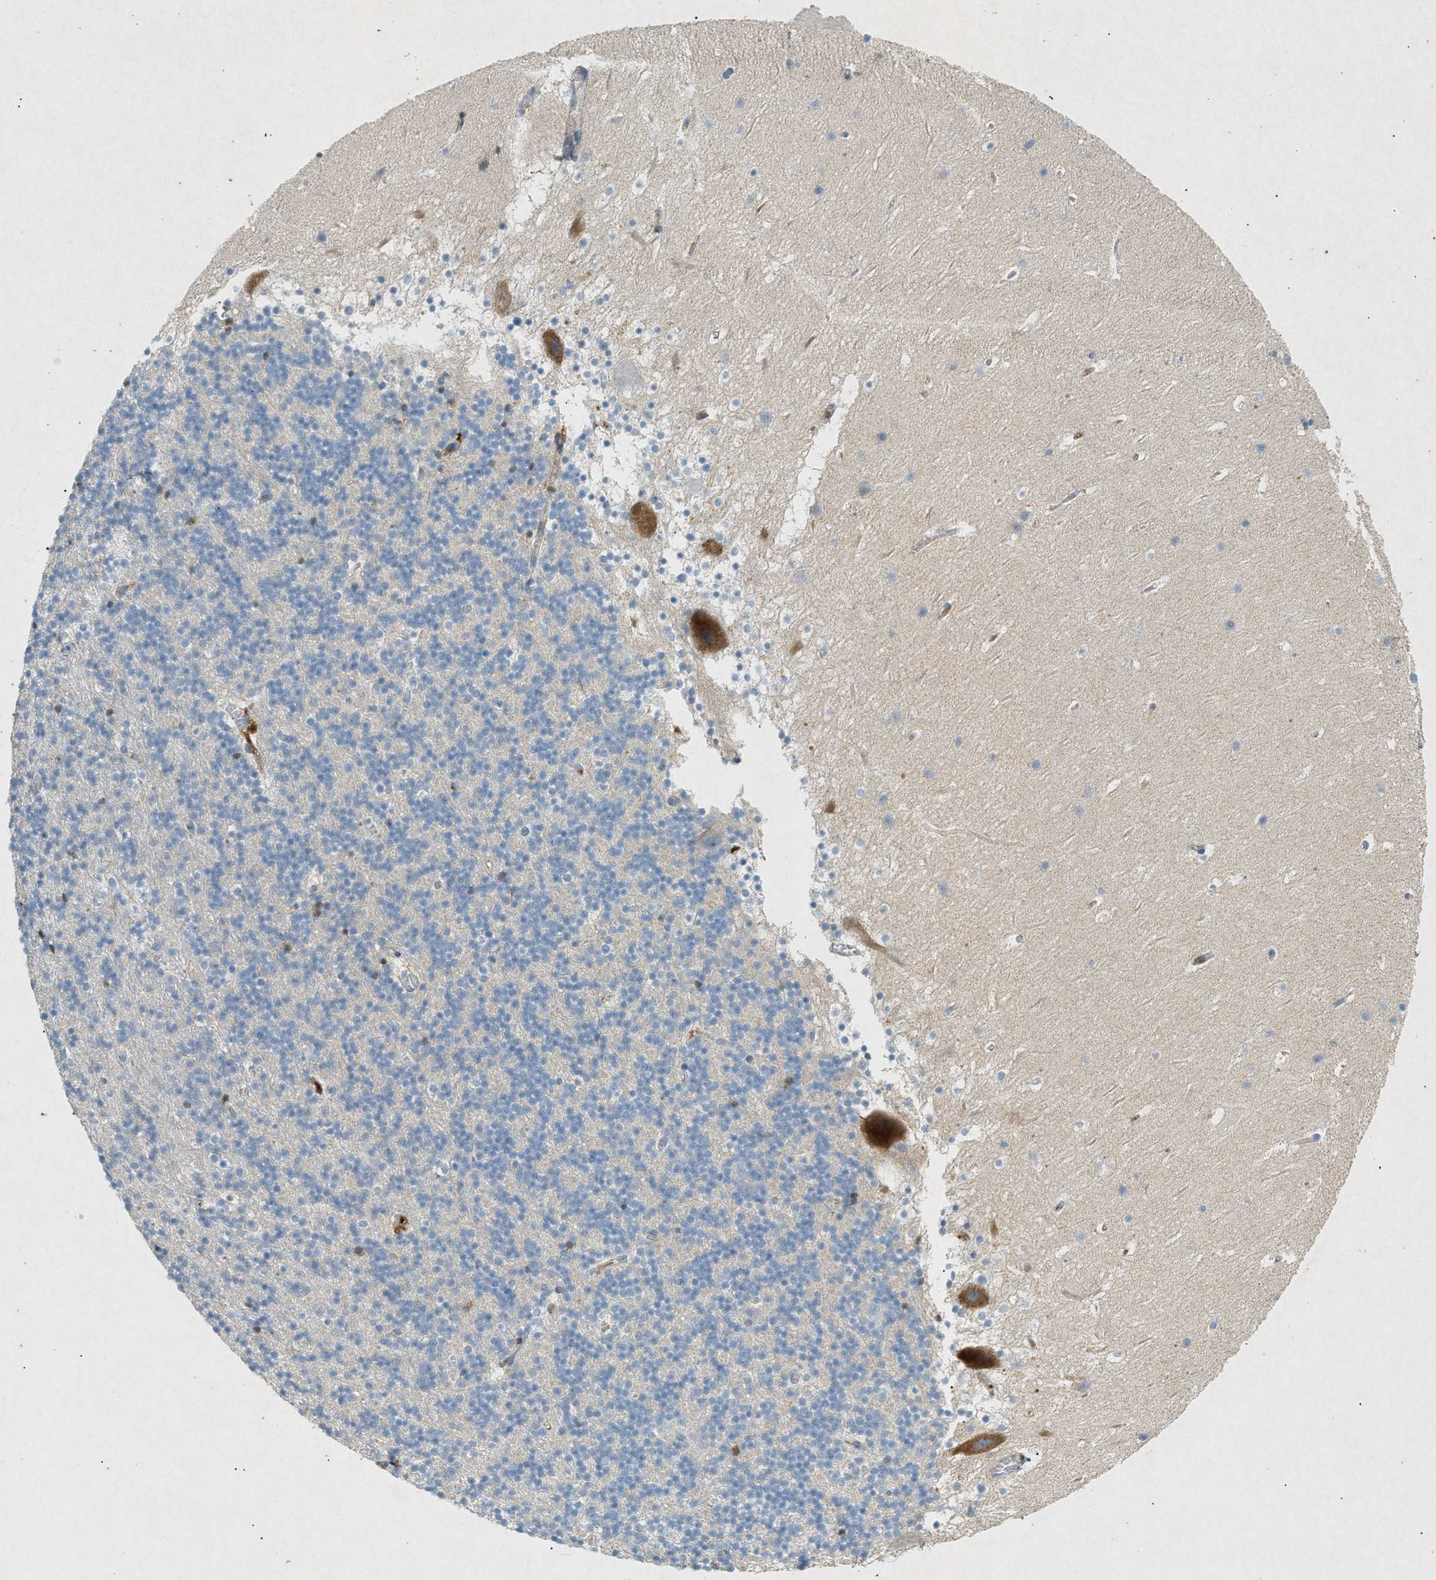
{"staining": {"intensity": "negative", "quantity": "none", "location": "none"}, "tissue": "cerebellum", "cell_type": "Cells in granular layer", "image_type": "normal", "snomed": [{"axis": "morphology", "description": "Normal tissue, NOS"}, {"axis": "topography", "description": "Cerebellum"}], "caption": "Cells in granular layer show no significant protein positivity in unremarkable cerebellum. The staining was performed using DAB (3,3'-diaminobenzidine) to visualize the protein expression in brown, while the nuclei were stained in blue with hematoxylin (Magnification: 20x).", "gene": "F2", "patient": {"sex": "male", "age": 45}}